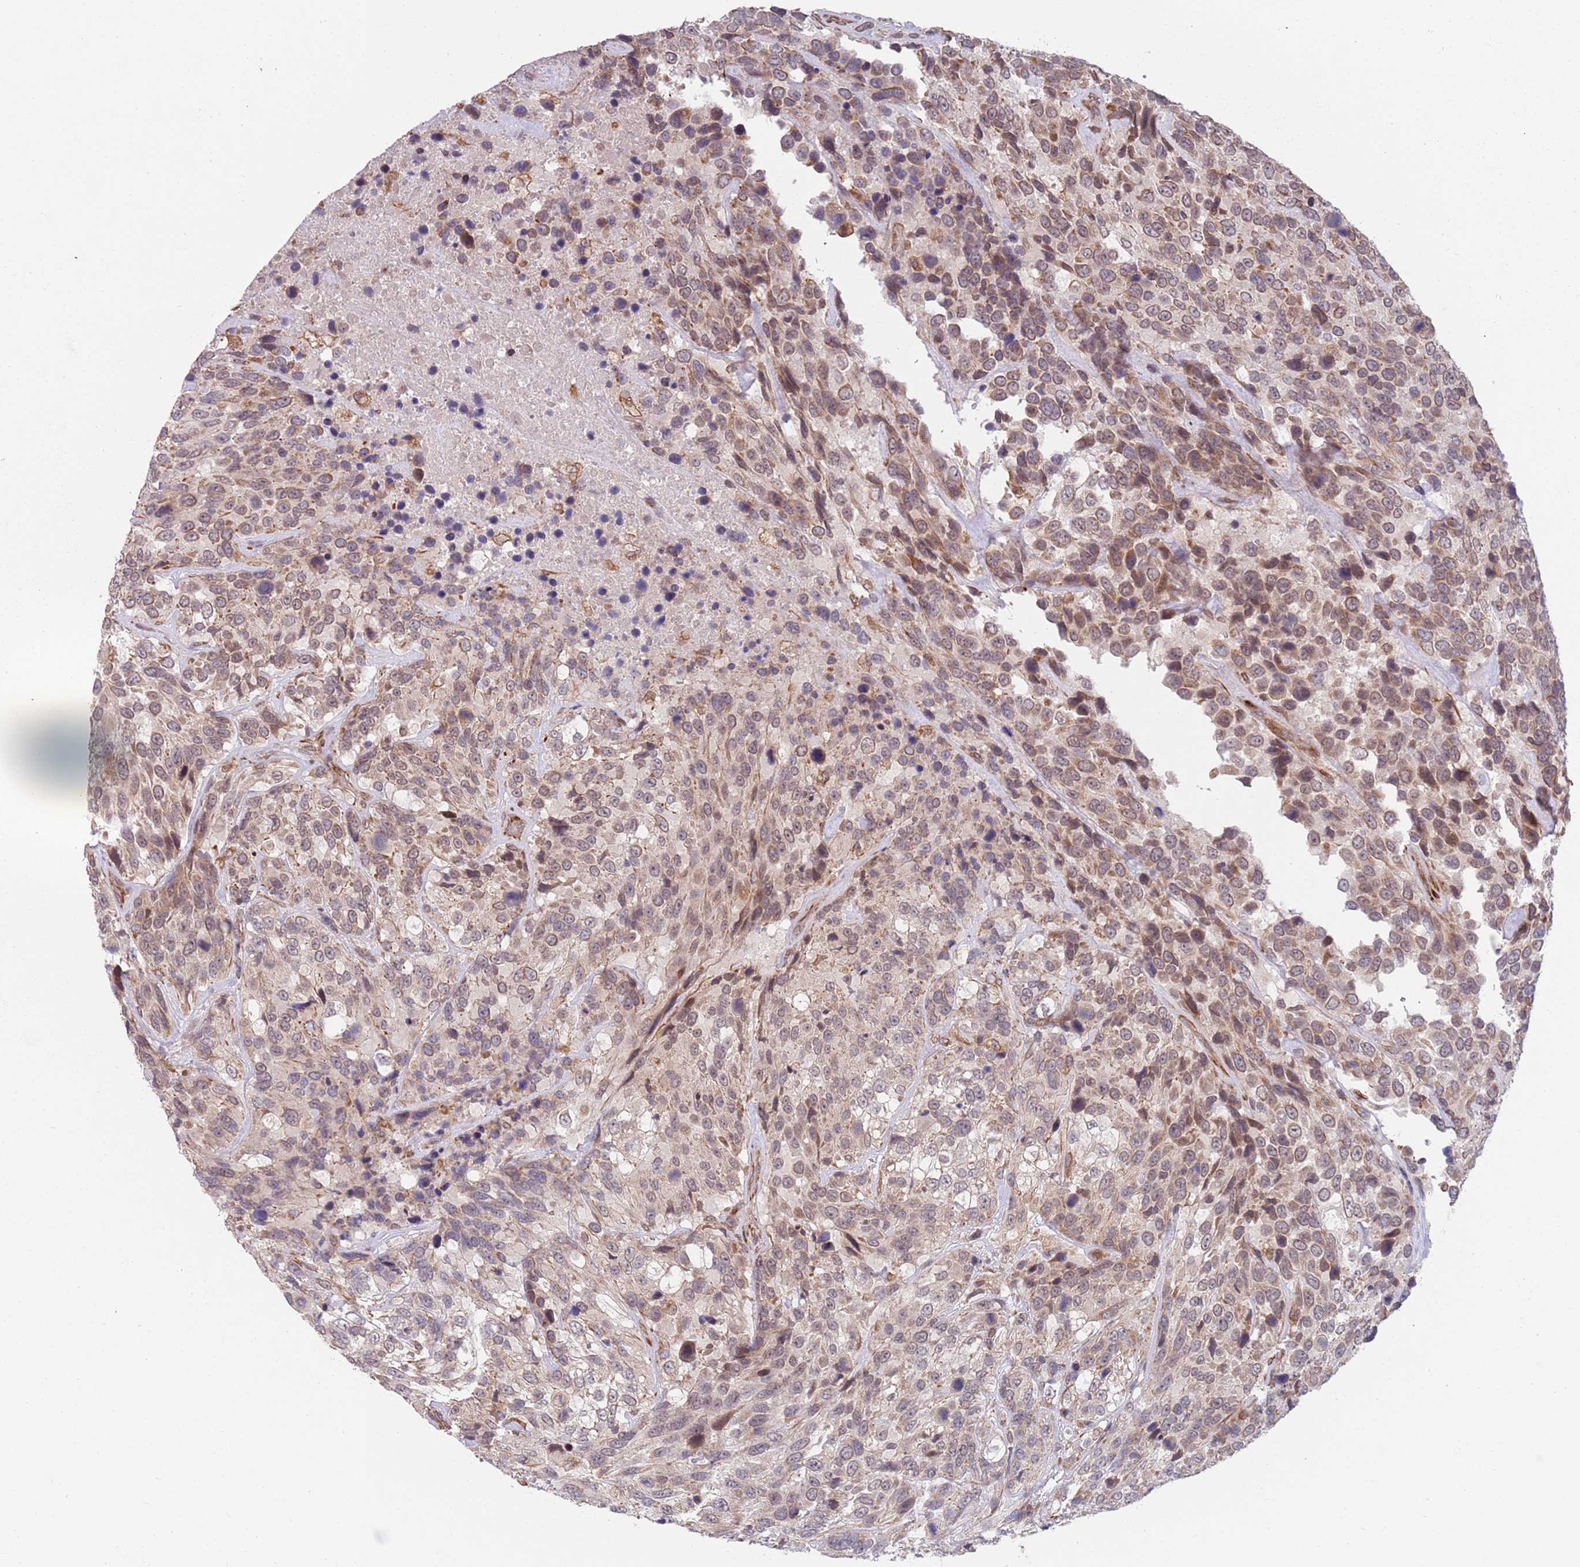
{"staining": {"intensity": "moderate", "quantity": "25%-75%", "location": "cytoplasmic/membranous,nuclear"}, "tissue": "urothelial cancer", "cell_type": "Tumor cells", "image_type": "cancer", "snomed": [{"axis": "morphology", "description": "Urothelial carcinoma, High grade"}, {"axis": "topography", "description": "Urinary bladder"}], "caption": "Urothelial cancer stained for a protein shows moderate cytoplasmic/membranous and nuclear positivity in tumor cells.", "gene": "CHD9", "patient": {"sex": "male", "age": 56}}